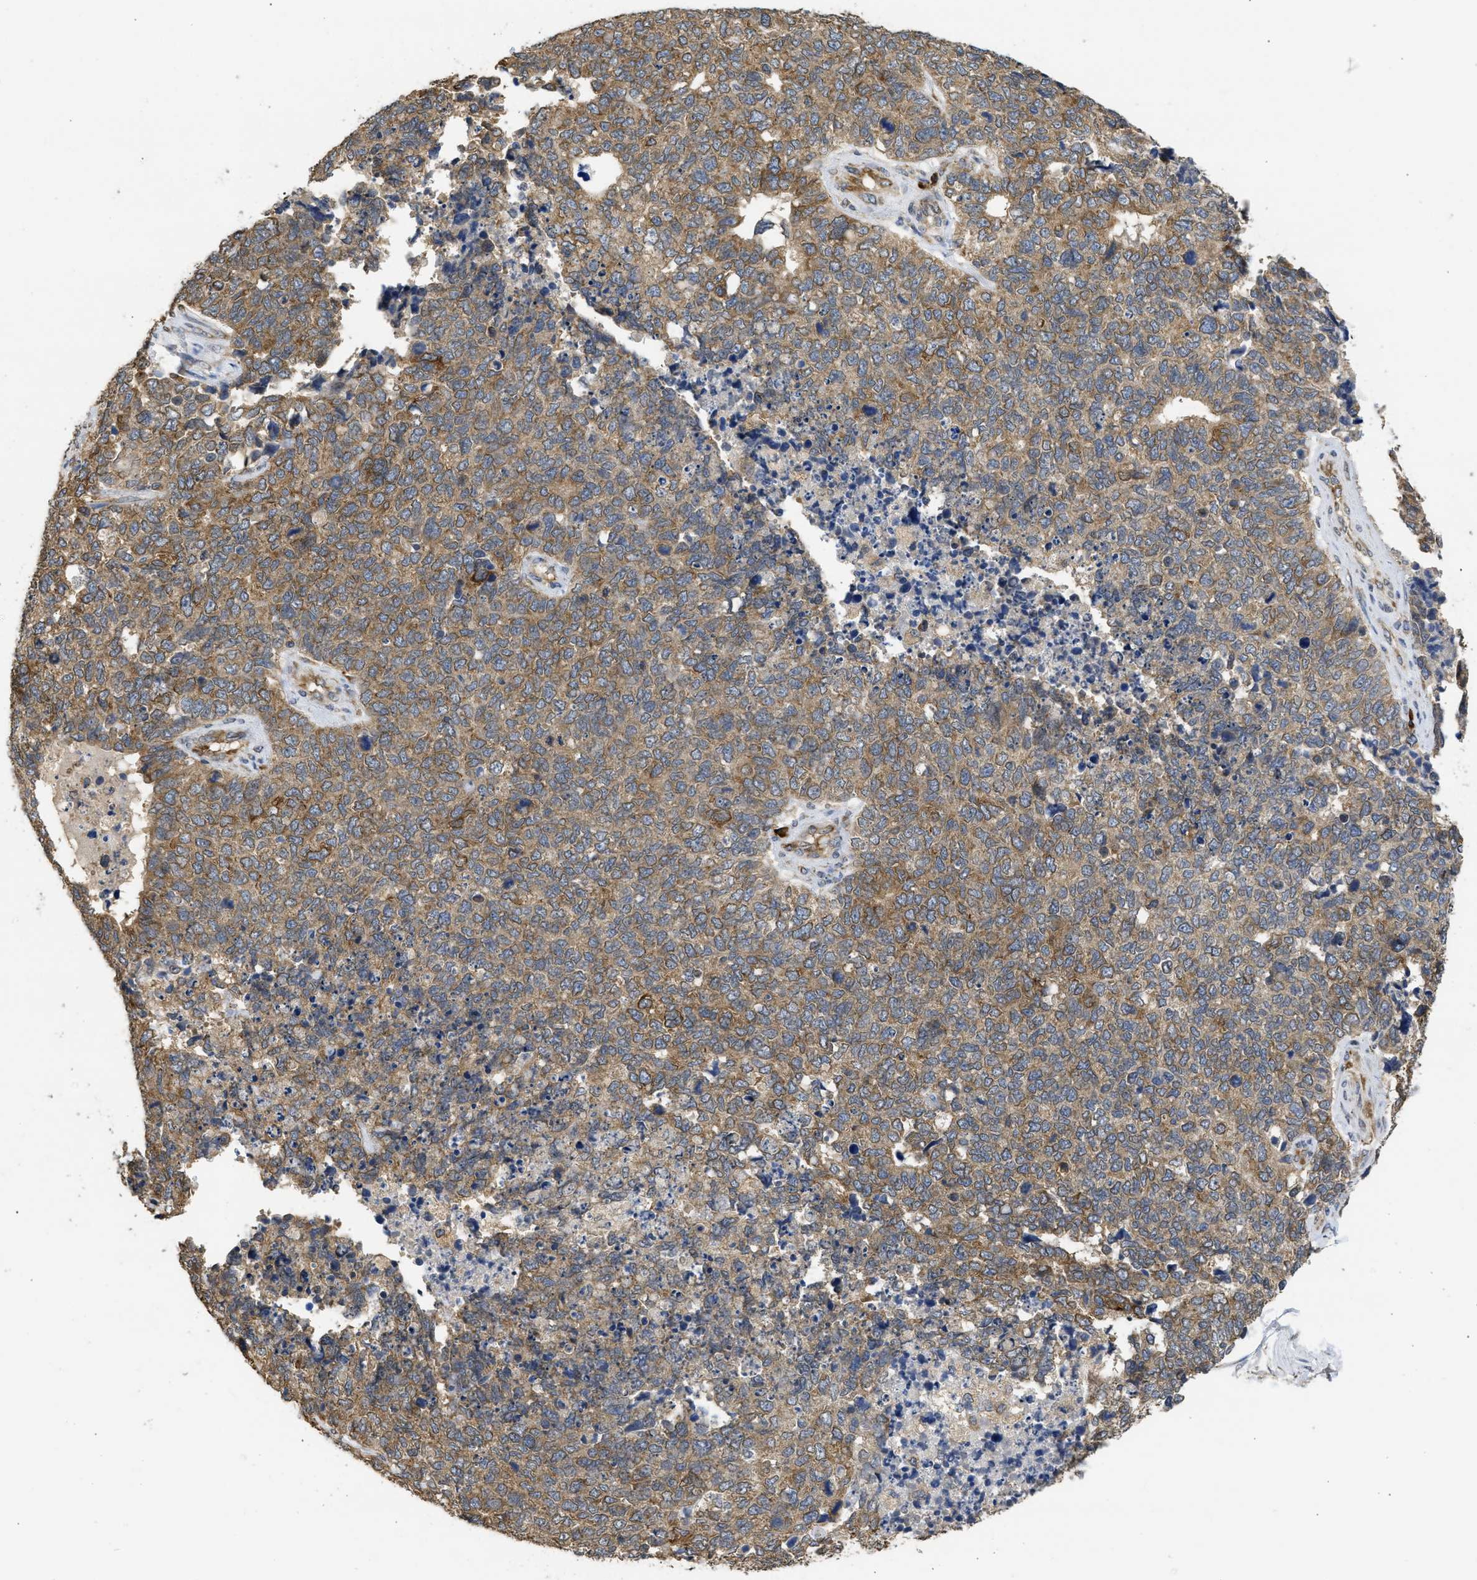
{"staining": {"intensity": "moderate", "quantity": ">75%", "location": "cytoplasmic/membranous"}, "tissue": "cervical cancer", "cell_type": "Tumor cells", "image_type": "cancer", "snomed": [{"axis": "morphology", "description": "Squamous cell carcinoma, NOS"}, {"axis": "topography", "description": "Cervix"}], "caption": "Protein analysis of cervical cancer tissue shows moderate cytoplasmic/membranous positivity in about >75% of tumor cells.", "gene": "DNAJC1", "patient": {"sex": "female", "age": 63}}